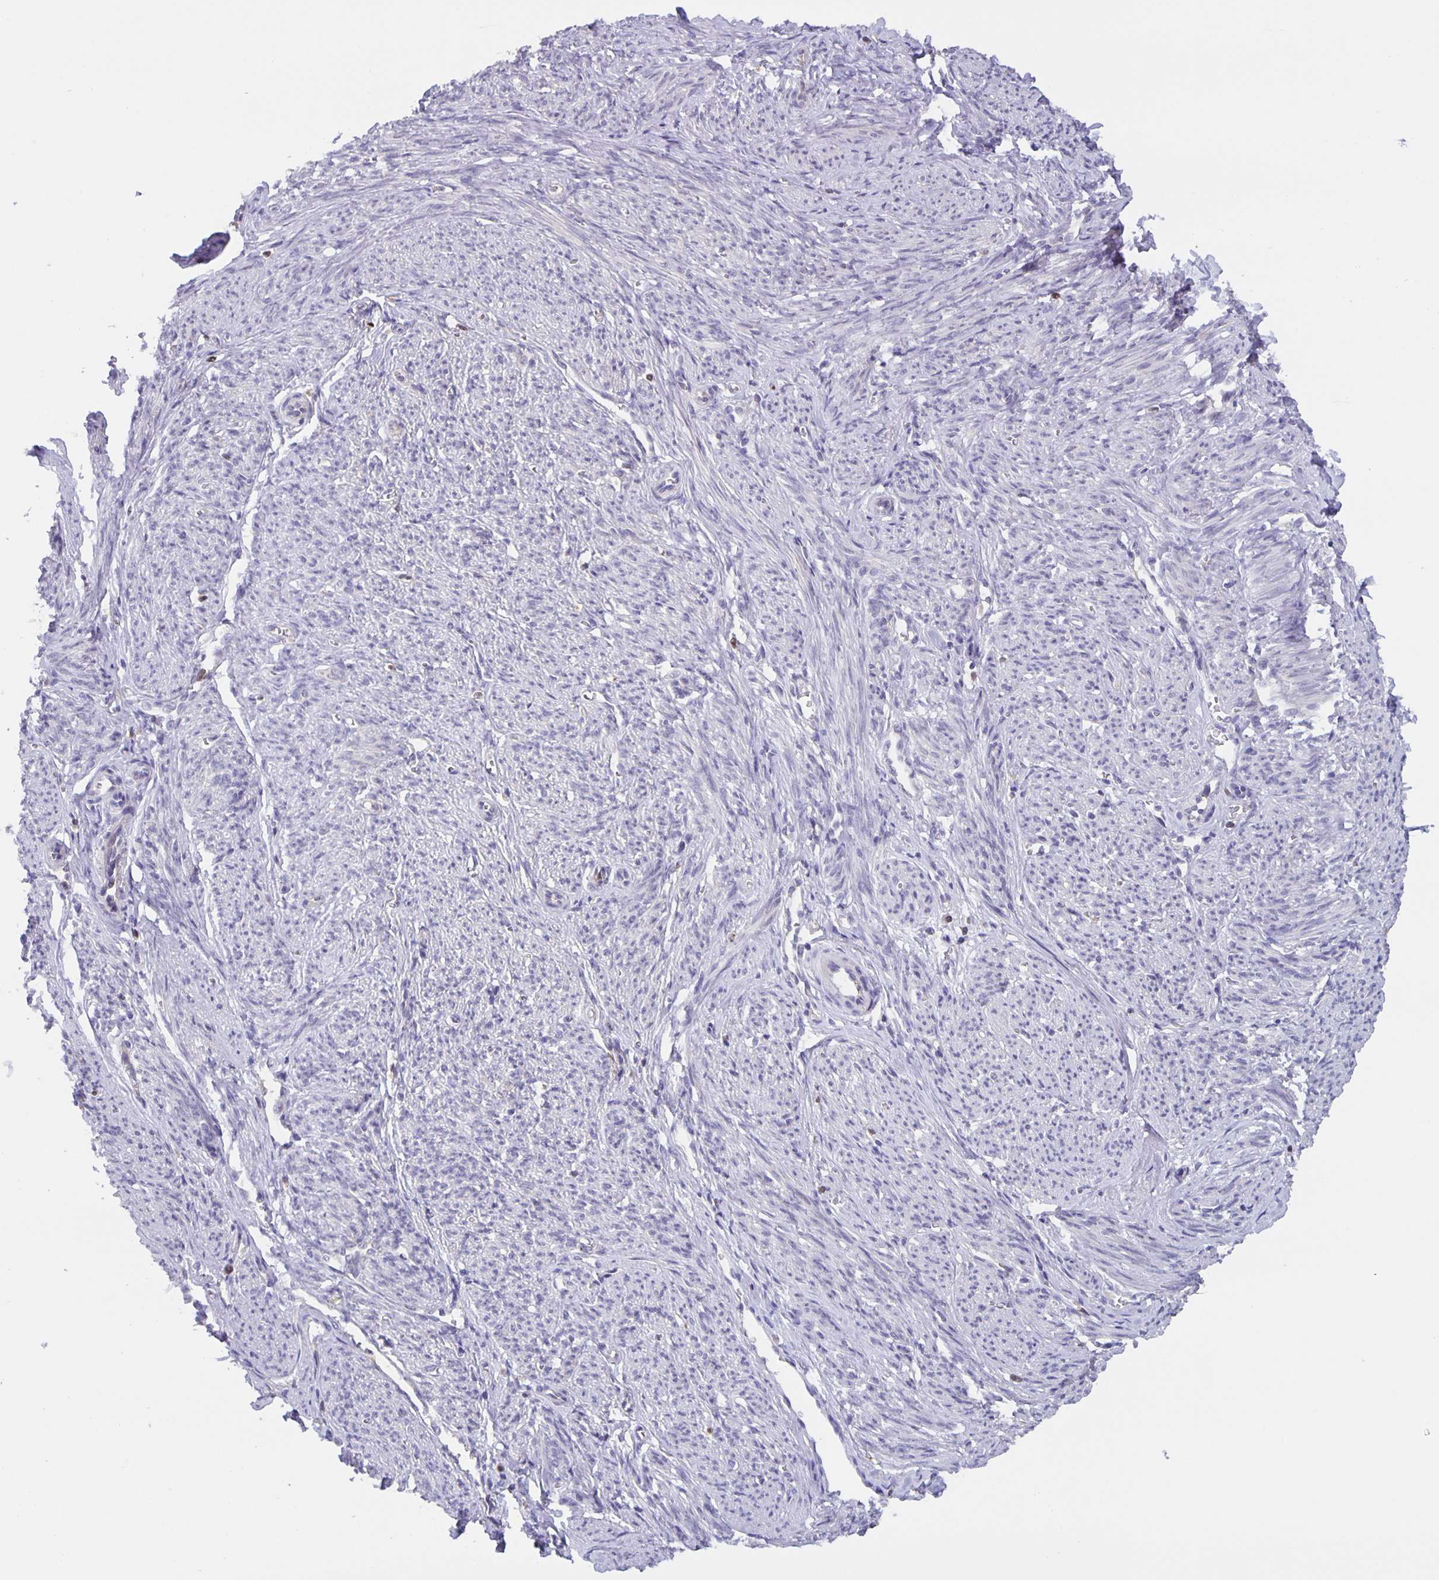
{"staining": {"intensity": "negative", "quantity": "none", "location": "none"}, "tissue": "smooth muscle", "cell_type": "Smooth muscle cells", "image_type": "normal", "snomed": [{"axis": "morphology", "description": "Normal tissue, NOS"}, {"axis": "topography", "description": "Smooth muscle"}], "caption": "The histopathology image exhibits no staining of smooth muscle cells in normal smooth muscle.", "gene": "MARCHF6", "patient": {"sex": "female", "age": 65}}